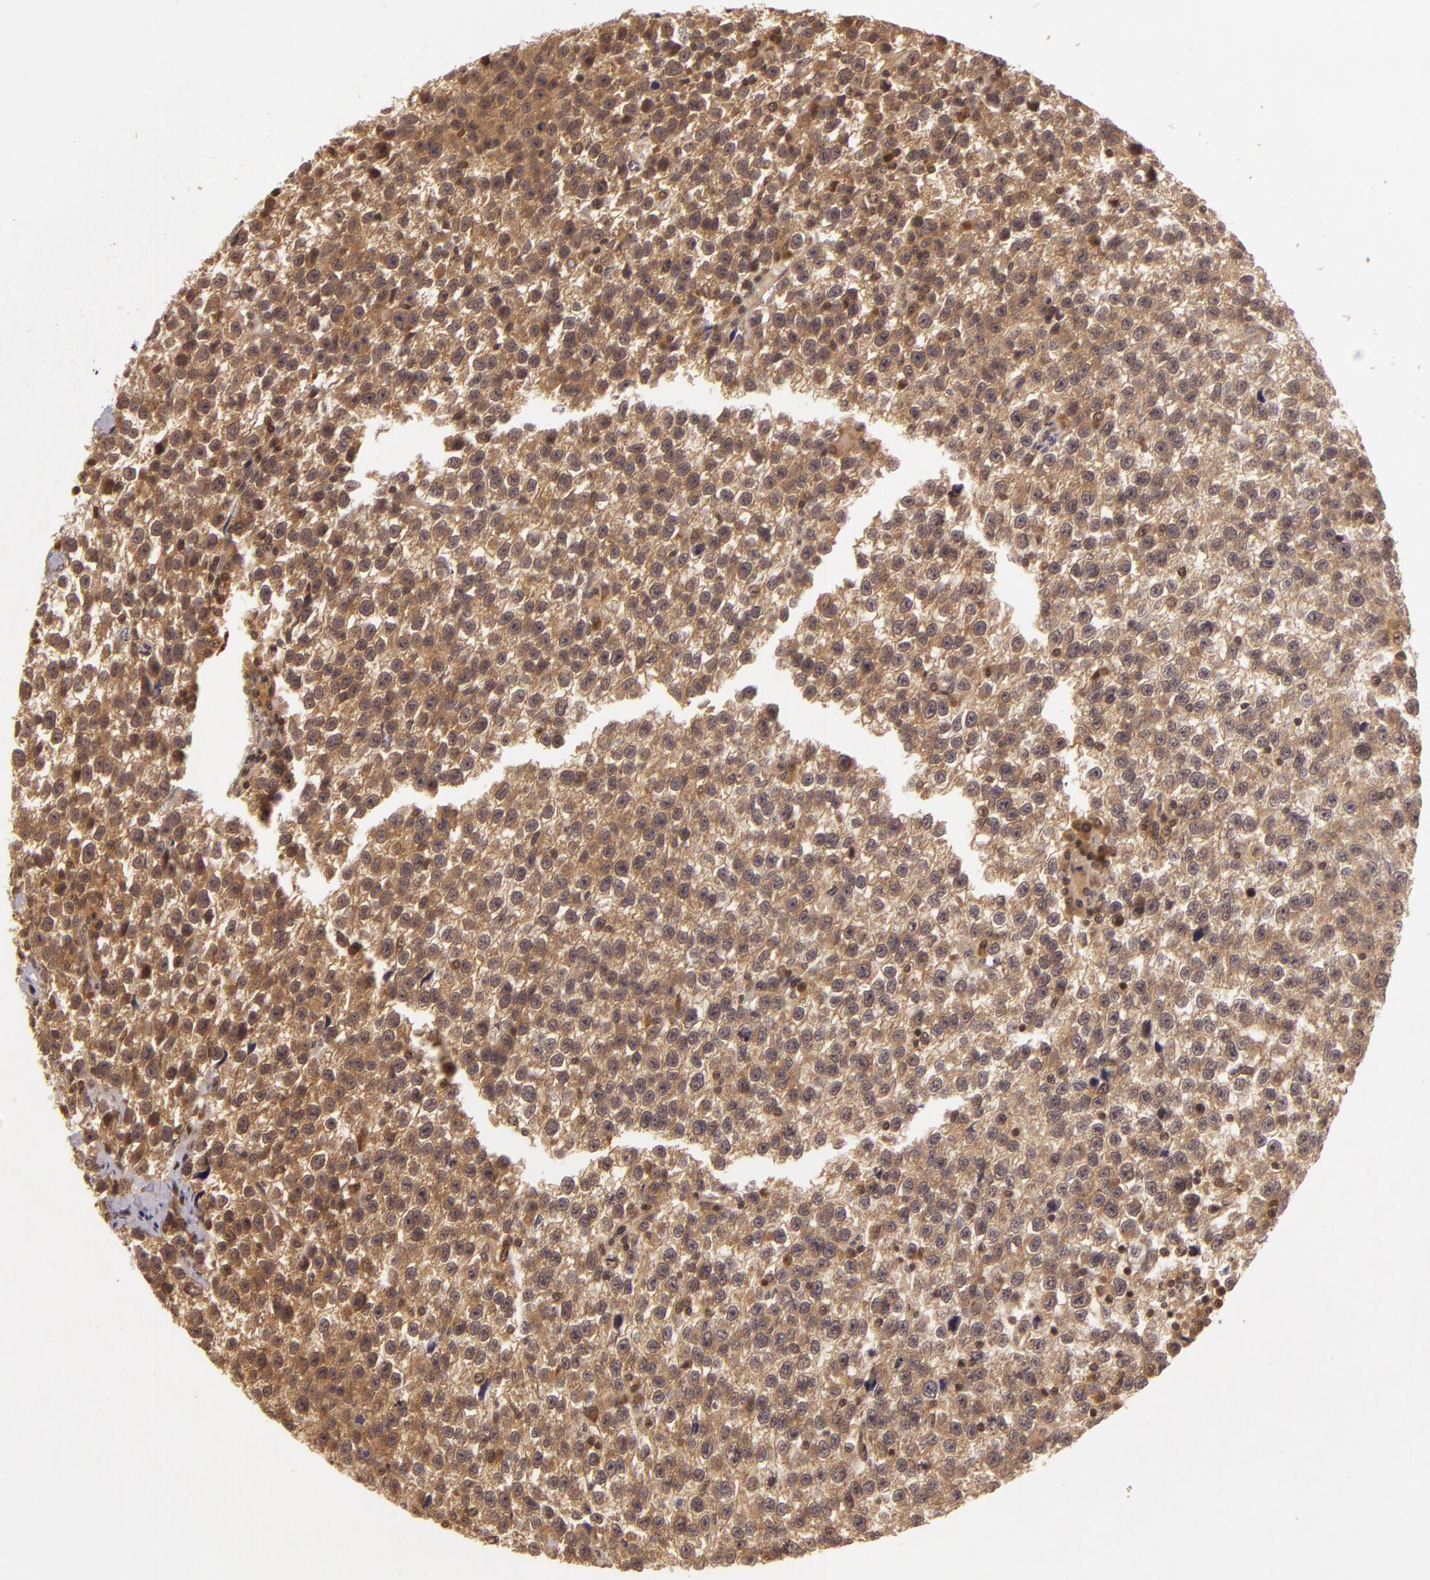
{"staining": {"intensity": "moderate", "quantity": ">75%", "location": "cytoplasmic/membranous"}, "tissue": "testis cancer", "cell_type": "Tumor cells", "image_type": "cancer", "snomed": [{"axis": "morphology", "description": "Seminoma, NOS"}, {"axis": "topography", "description": "Testis"}], "caption": "The histopathology image shows staining of seminoma (testis), revealing moderate cytoplasmic/membranous protein expression (brown color) within tumor cells.", "gene": "TXNRD2", "patient": {"sex": "male", "age": 35}}